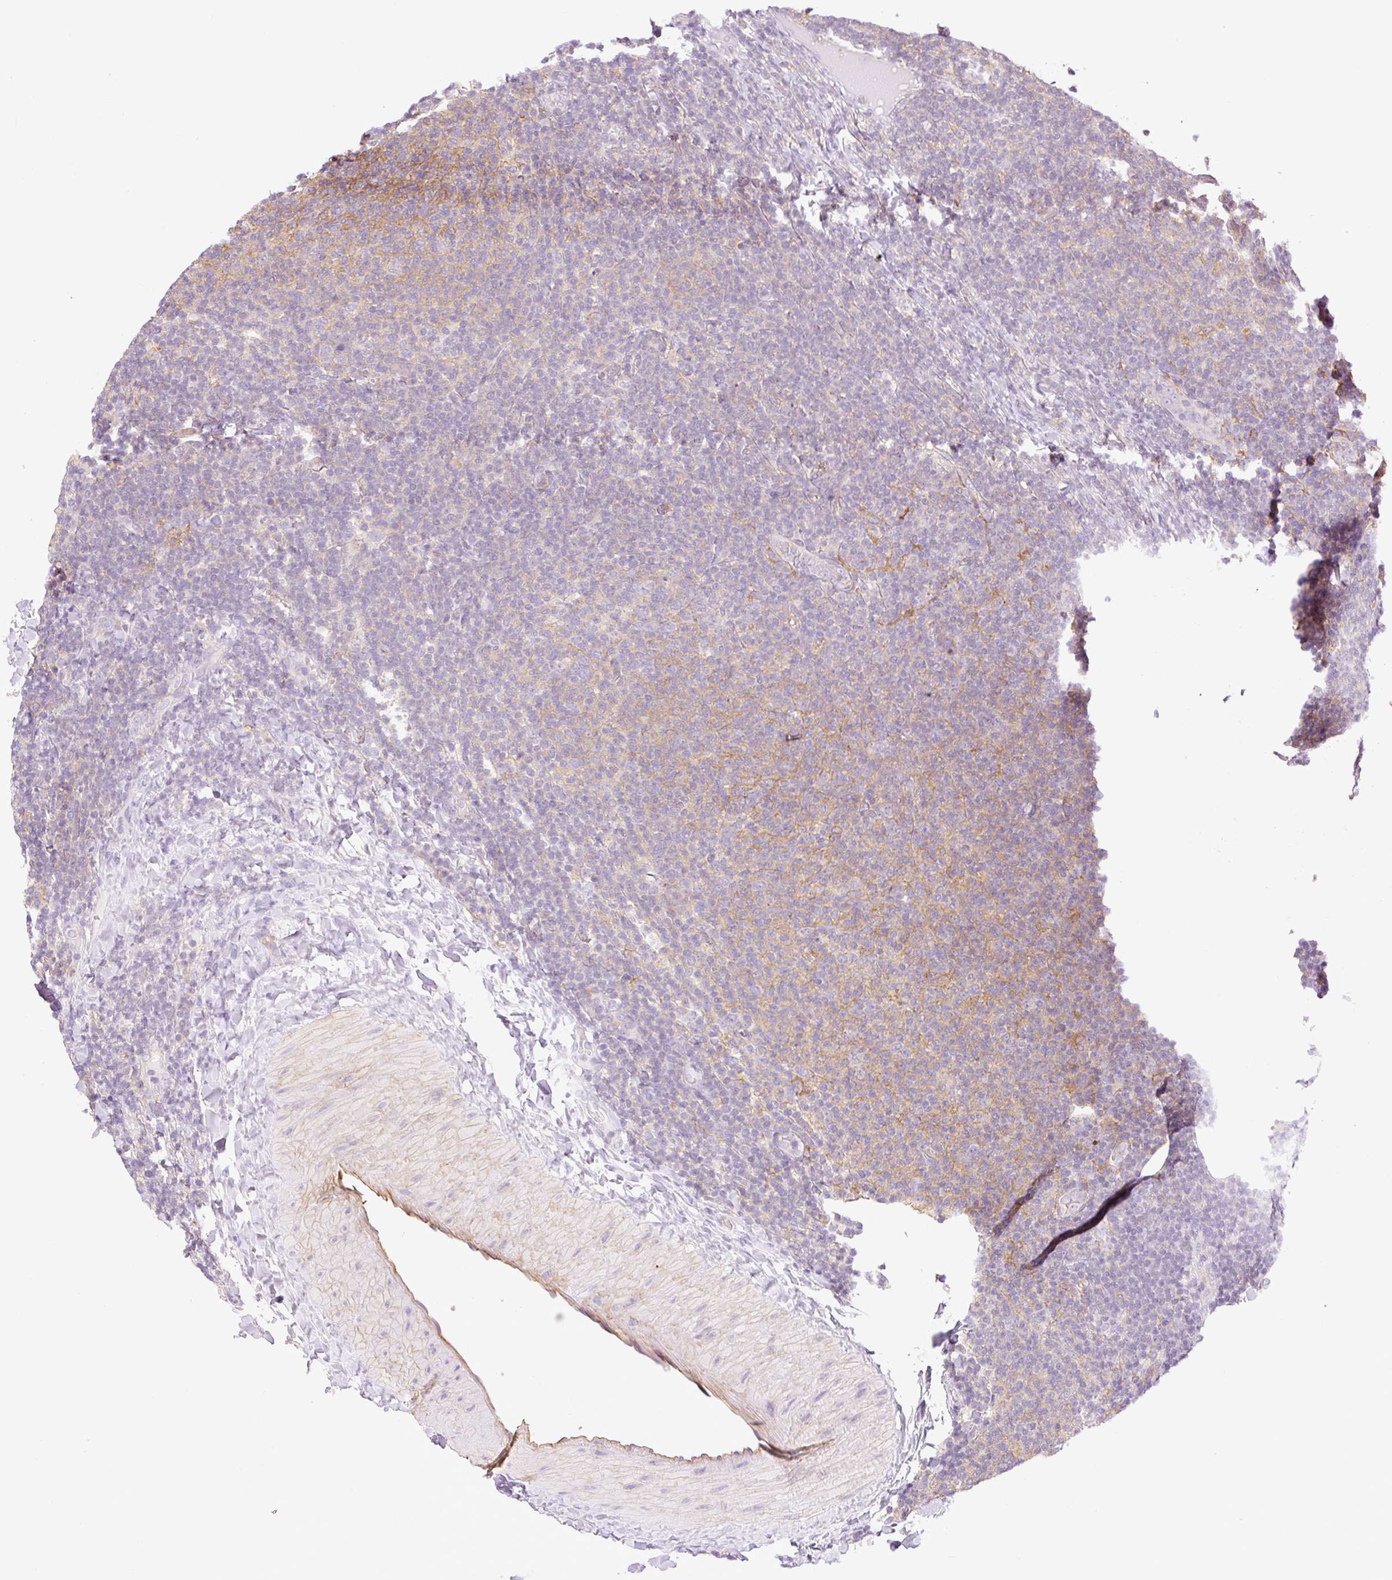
{"staining": {"intensity": "weak", "quantity": "25%-75%", "location": "cytoplasmic/membranous"}, "tissue": "lymphoma", "cell_type": "Tumor cells", "image_type": "cancer", "snomed": [{"axis": "morphology", "description": "Malignant lymphoma, non-Hodgkin's type, Low grade"}, {"axis": "topography", "description": "Lymph node"}], "caption": "Brown immunohistochemical staining in malignant lymphoma, non-Hodgkin's type (low-grade) displays weak cytoplasmic/membranous staining in approximately 25%-75% of tumor cells.", "gene": "EHD3", "patient": {"sex": "male", "age": 66}}